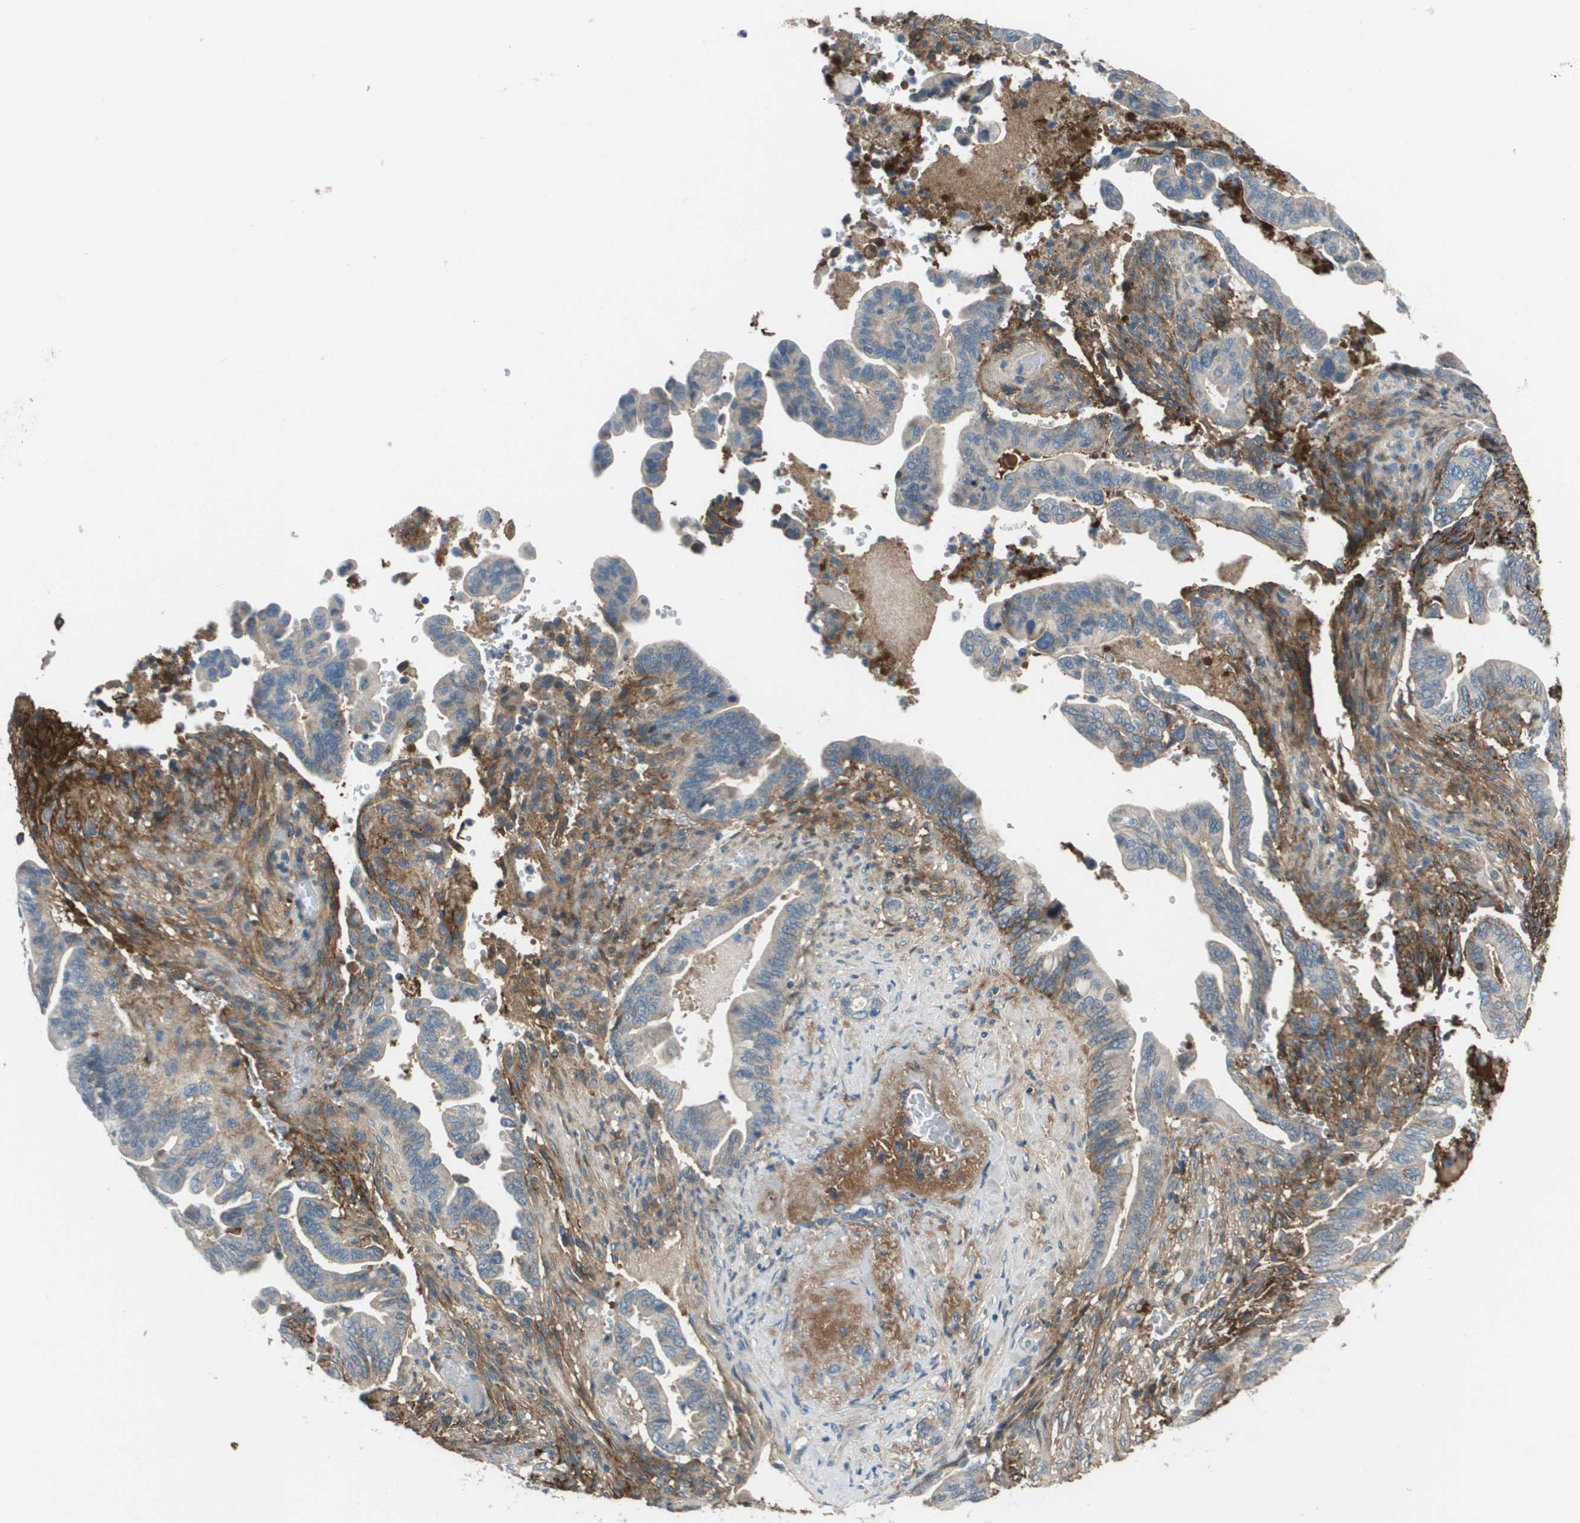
{"staining": {"intensity": "weak", "quantity": "<25%", "location": "cytoplasmic/membranous"}, "tissue": "pancreatic cancer", "cell_type": "Tumor cells", "image_type": "cancer", "snomed": [{"axis": "morphology", "description": "Adenocarcinoma, NOS"}, {"axis": "topography", "description": "Pancreas"}], "caption": "Immunohistochemical staining of human pancreatic cancer shows no significant expression in tumor cells. Nuclei are stained in blue.", "gene": "PCOLCE", "patient": {"sex": "male", "age": 70}}